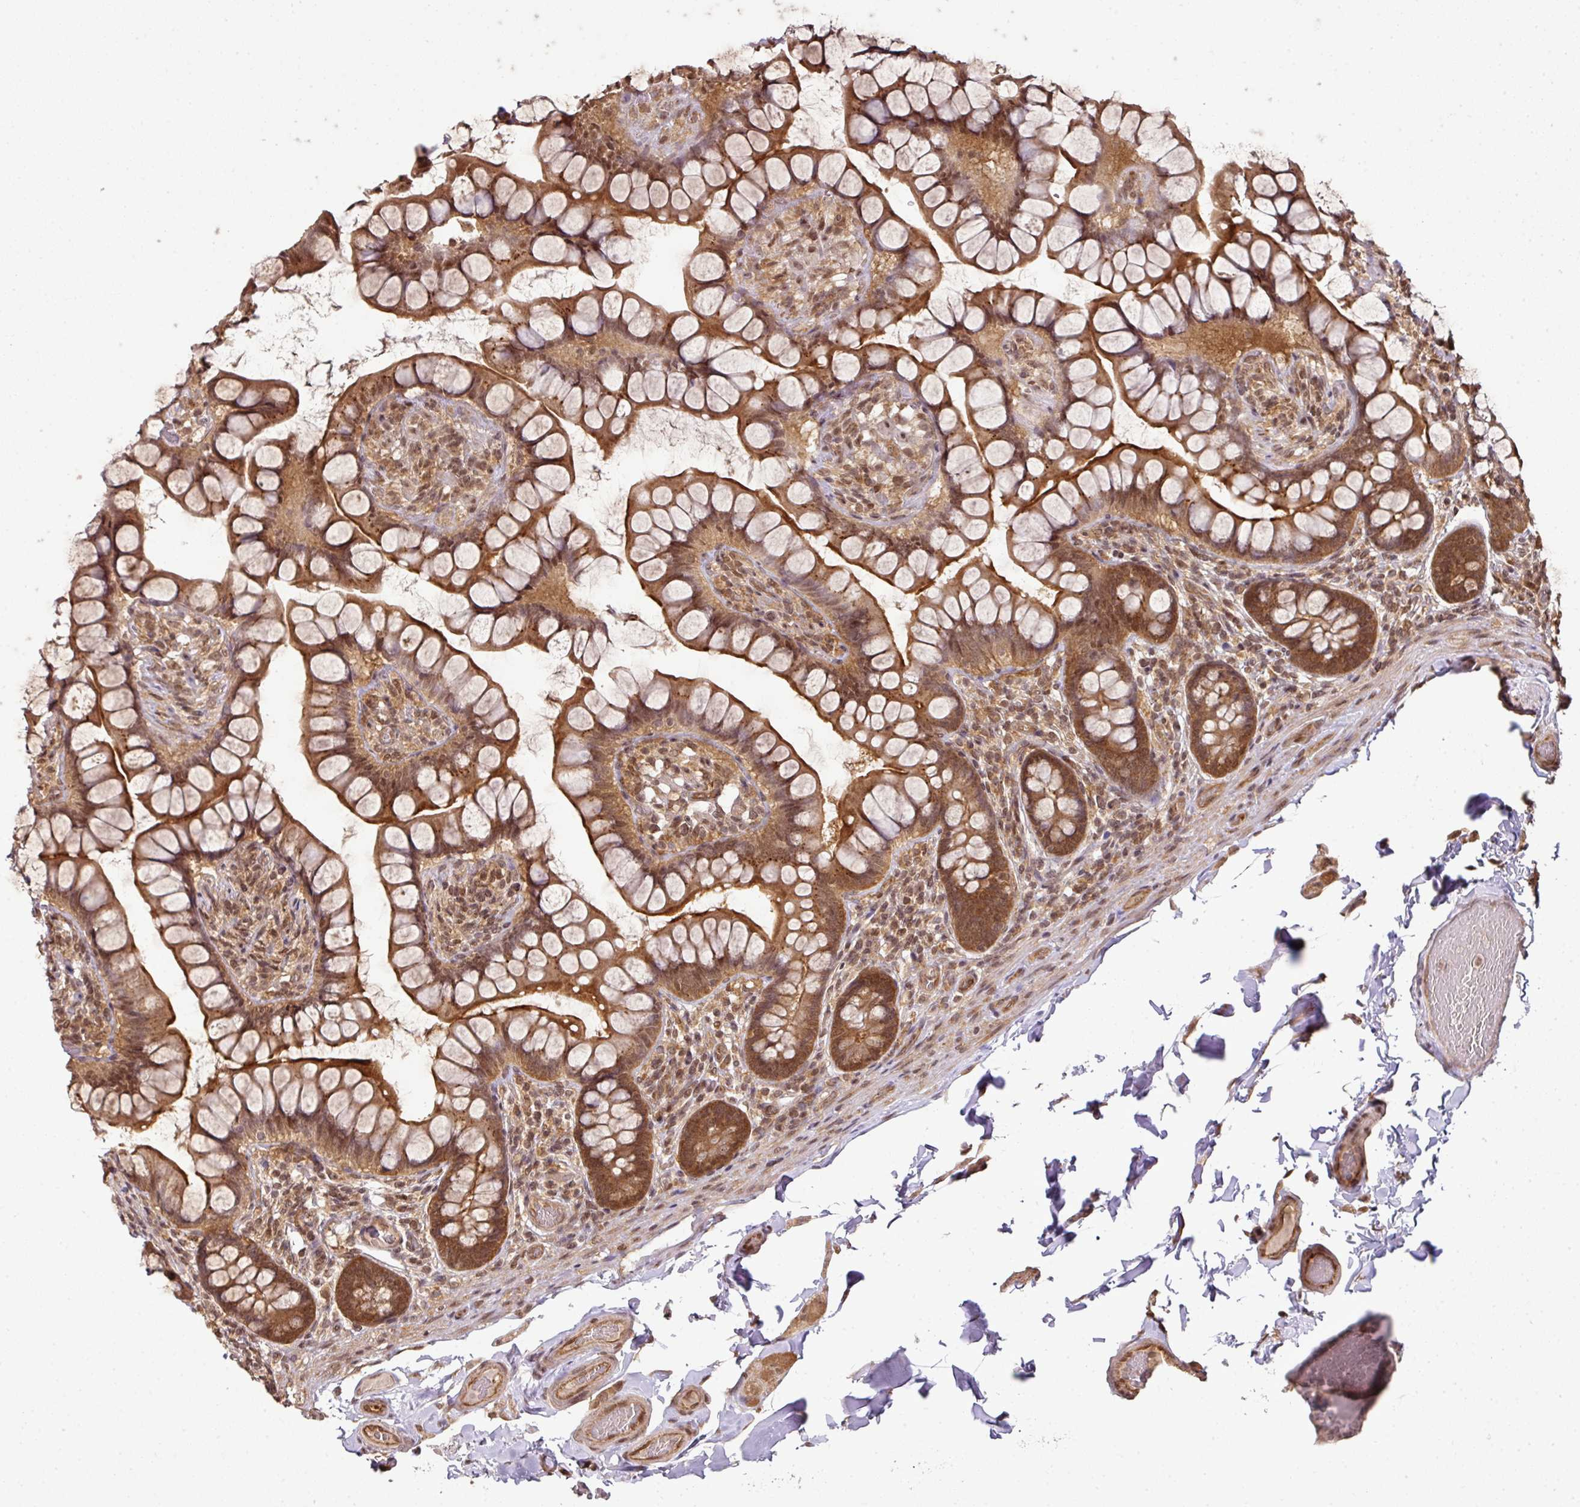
{"staining": {"intensity": "strong", "quantity": ">75%", "location": "cytoplasmic/membranous,nuclear"}, "tissue": "small intestine", "cell_type": "Glandular cells", "image_type": "normal", "snomed": [{"axis": "morphology", "description": "Normal tissue, NOS"}, {"axis": "topography", "description": "Small intestine"}], "caption": "Glandular cells display strong cytoplasmic/membranous,nuclear expression in about >75% of cells in normal small intestine. Immunohistochemistry (ihc) stains the protein of interest in brown and the nuclei are stained blue.", "gene": "ANKRD18A", "patient": {"sex": "male", "age": 70}}